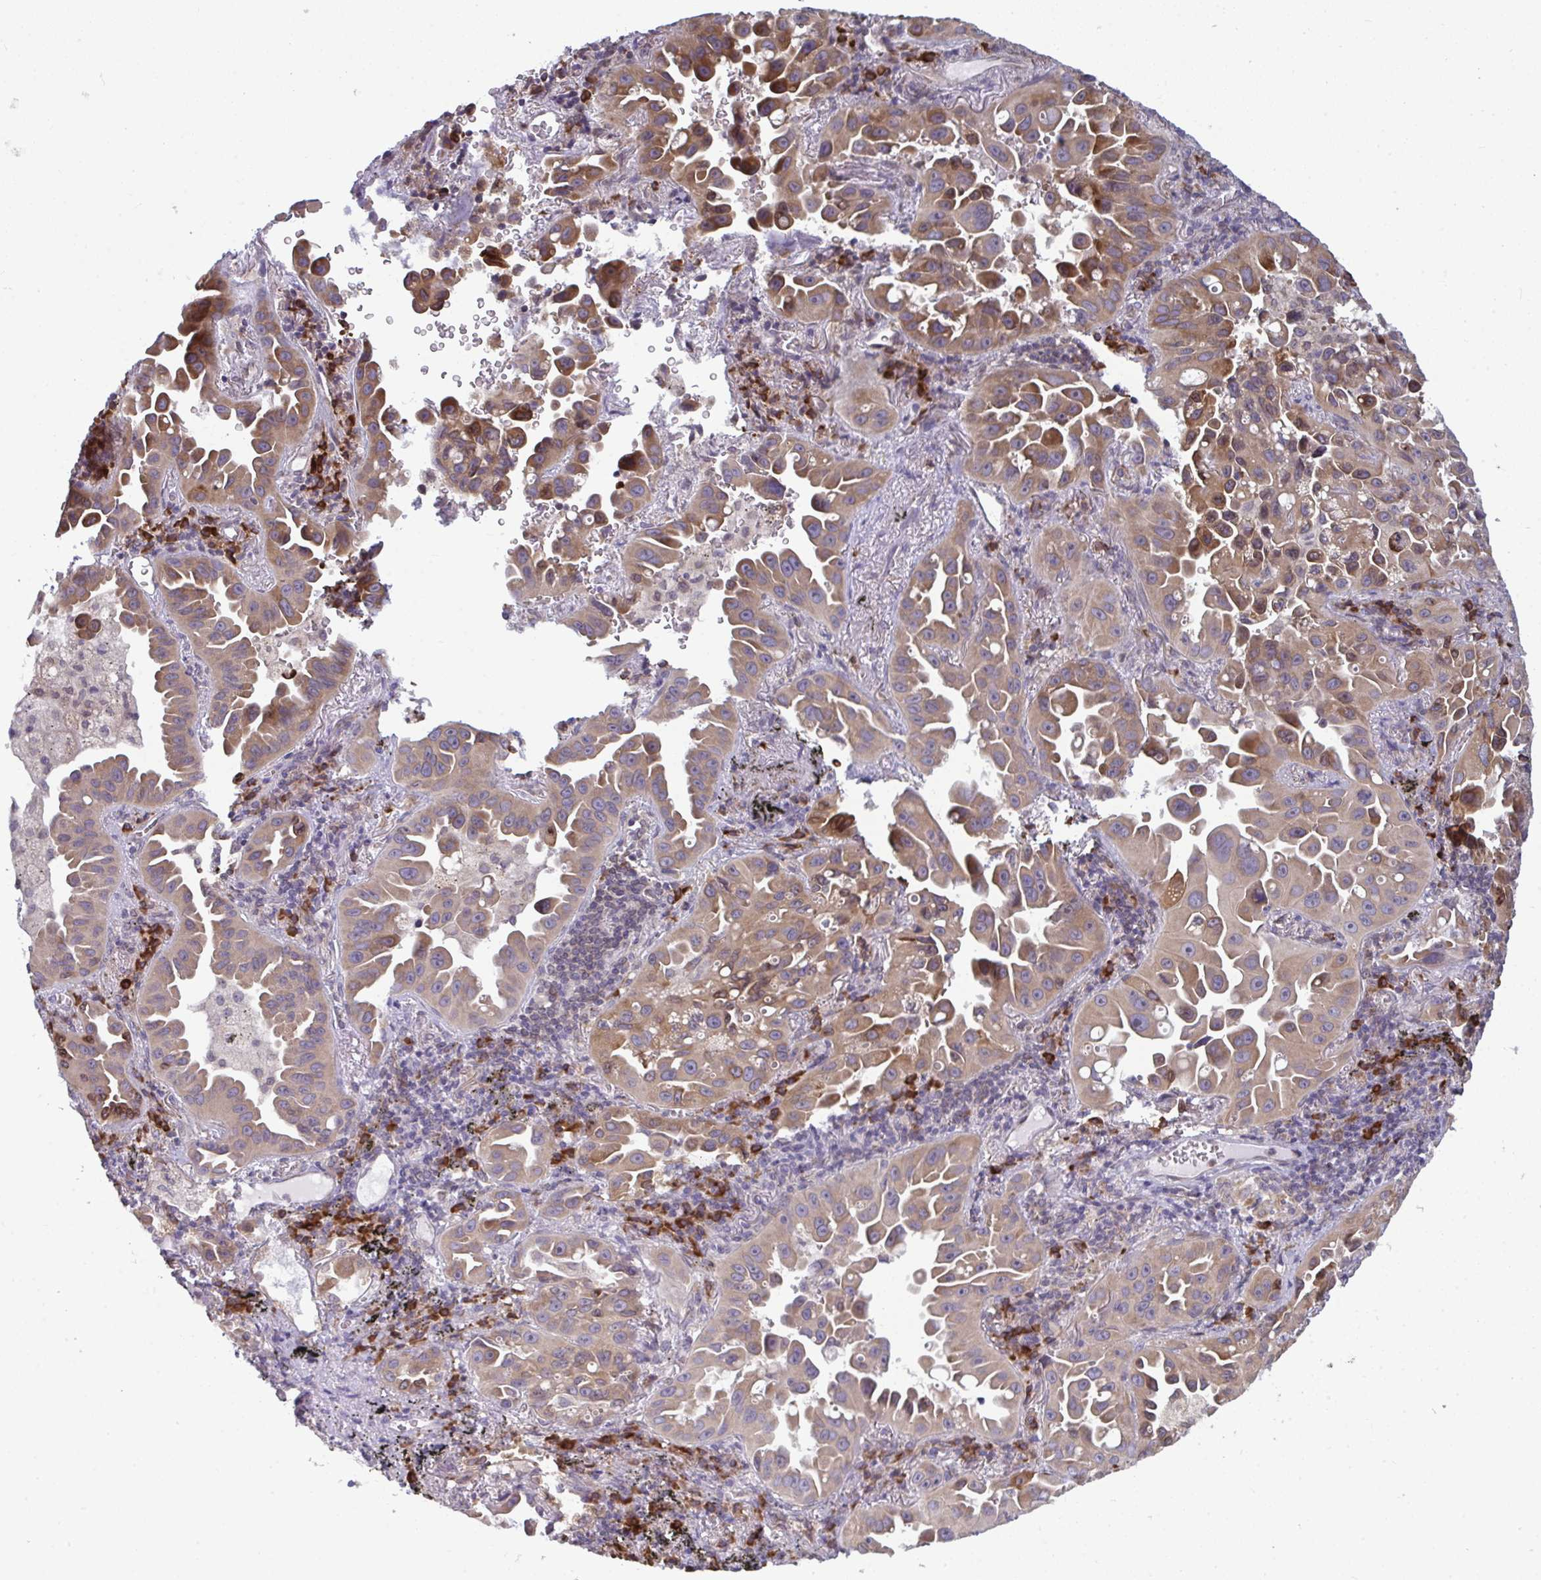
{"staining": {"intensity": "moderate", "quantity": ">75%", "location": "cytoplasmic/membranous"}, "tissue": "lung cancer", "cell_type": "Tumor cells", "image_type": "cancer", "snomed": [{"axis": "morphology", "description": "Adenocarcinoma, NOS"}, {"axis": "topography", "description": "Lung"}], "caption": "Tumor cells demonstrate medium levels of moderate cytoplasmic/membranous positivity in approximately >75% of cells in human lung cancer.", "gene": "LYSMD4", "patient": {"sex": "male", "age": 68}}